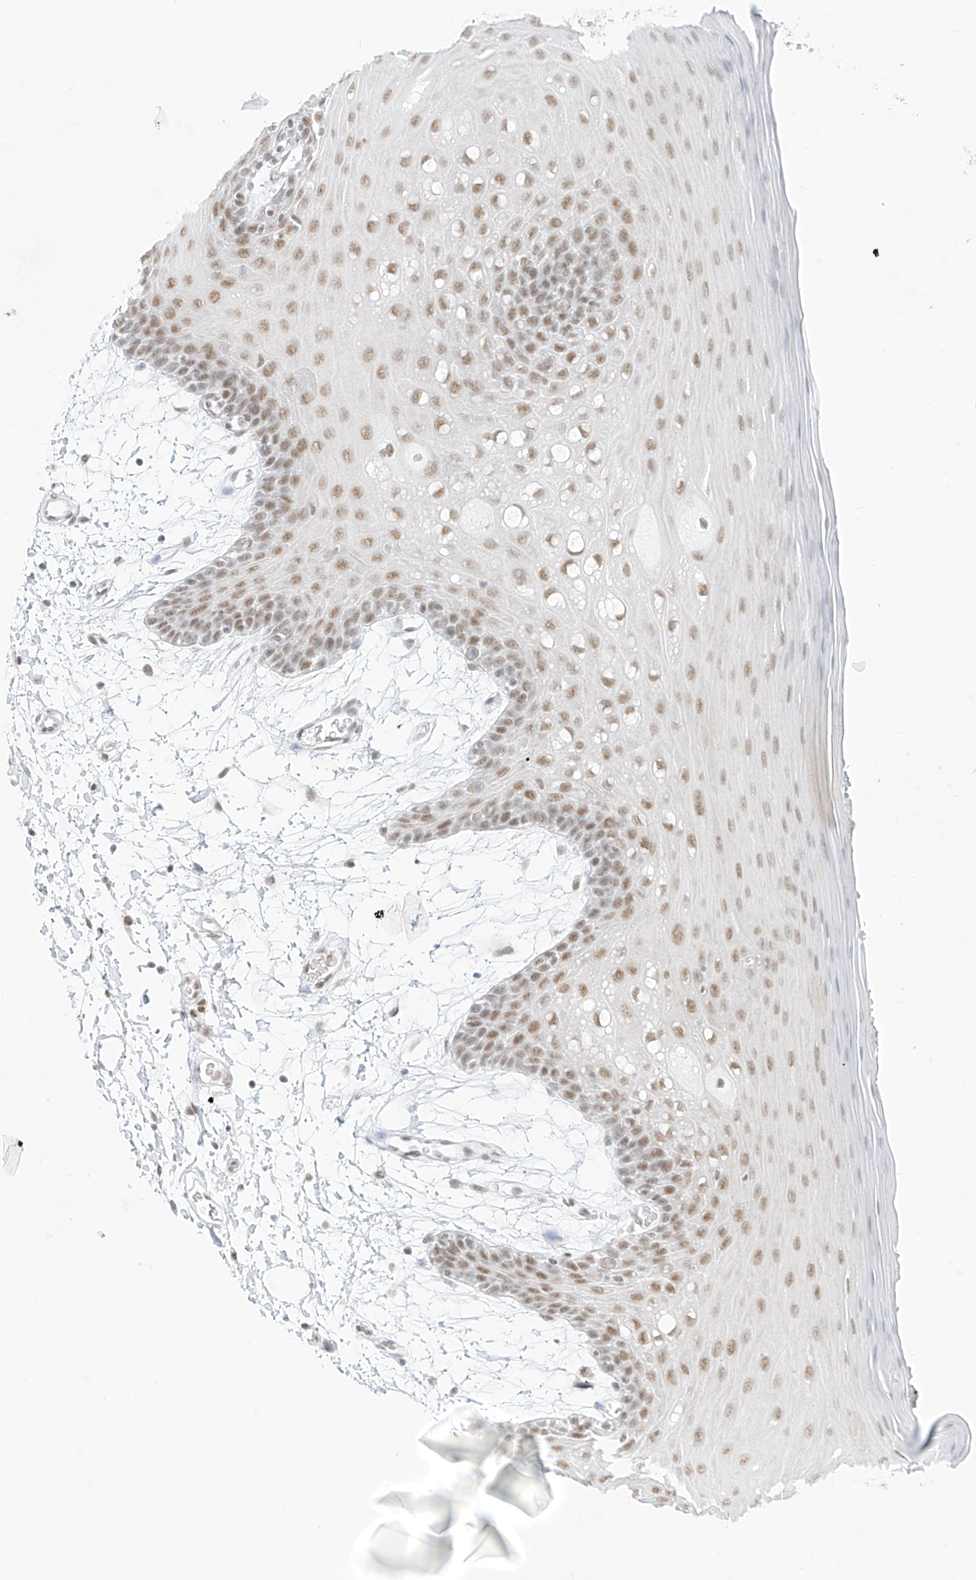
{"staining": {"intensity": "moderate", "quantity": ">75%", "location": "nuclear"}, "tissue": "oral mucosa", "cell_type": "Squamous epithelial cells", "image_type": "normal", "snomed": [{"axis": "morphology", "description": "Normal tissue, NOS"}, {"axis": "topography", "description": "Skeletal muscle"}, {"axis": "topography", "description": "Oral tissue"}, {"axis": "topography", "description": "Salivary gland"}, {"axis": "topography", "description": "Peripheral nerve tissue"}], "caption": "Immunohistochemical staining of normal human oral mucosa demonstrates >75% levels of moderate nuclear protein expression in approximately >75% of squamous epithelial cells.", "gene": "SUPT5H", "patient": {"sex": "male", "age": 54}}